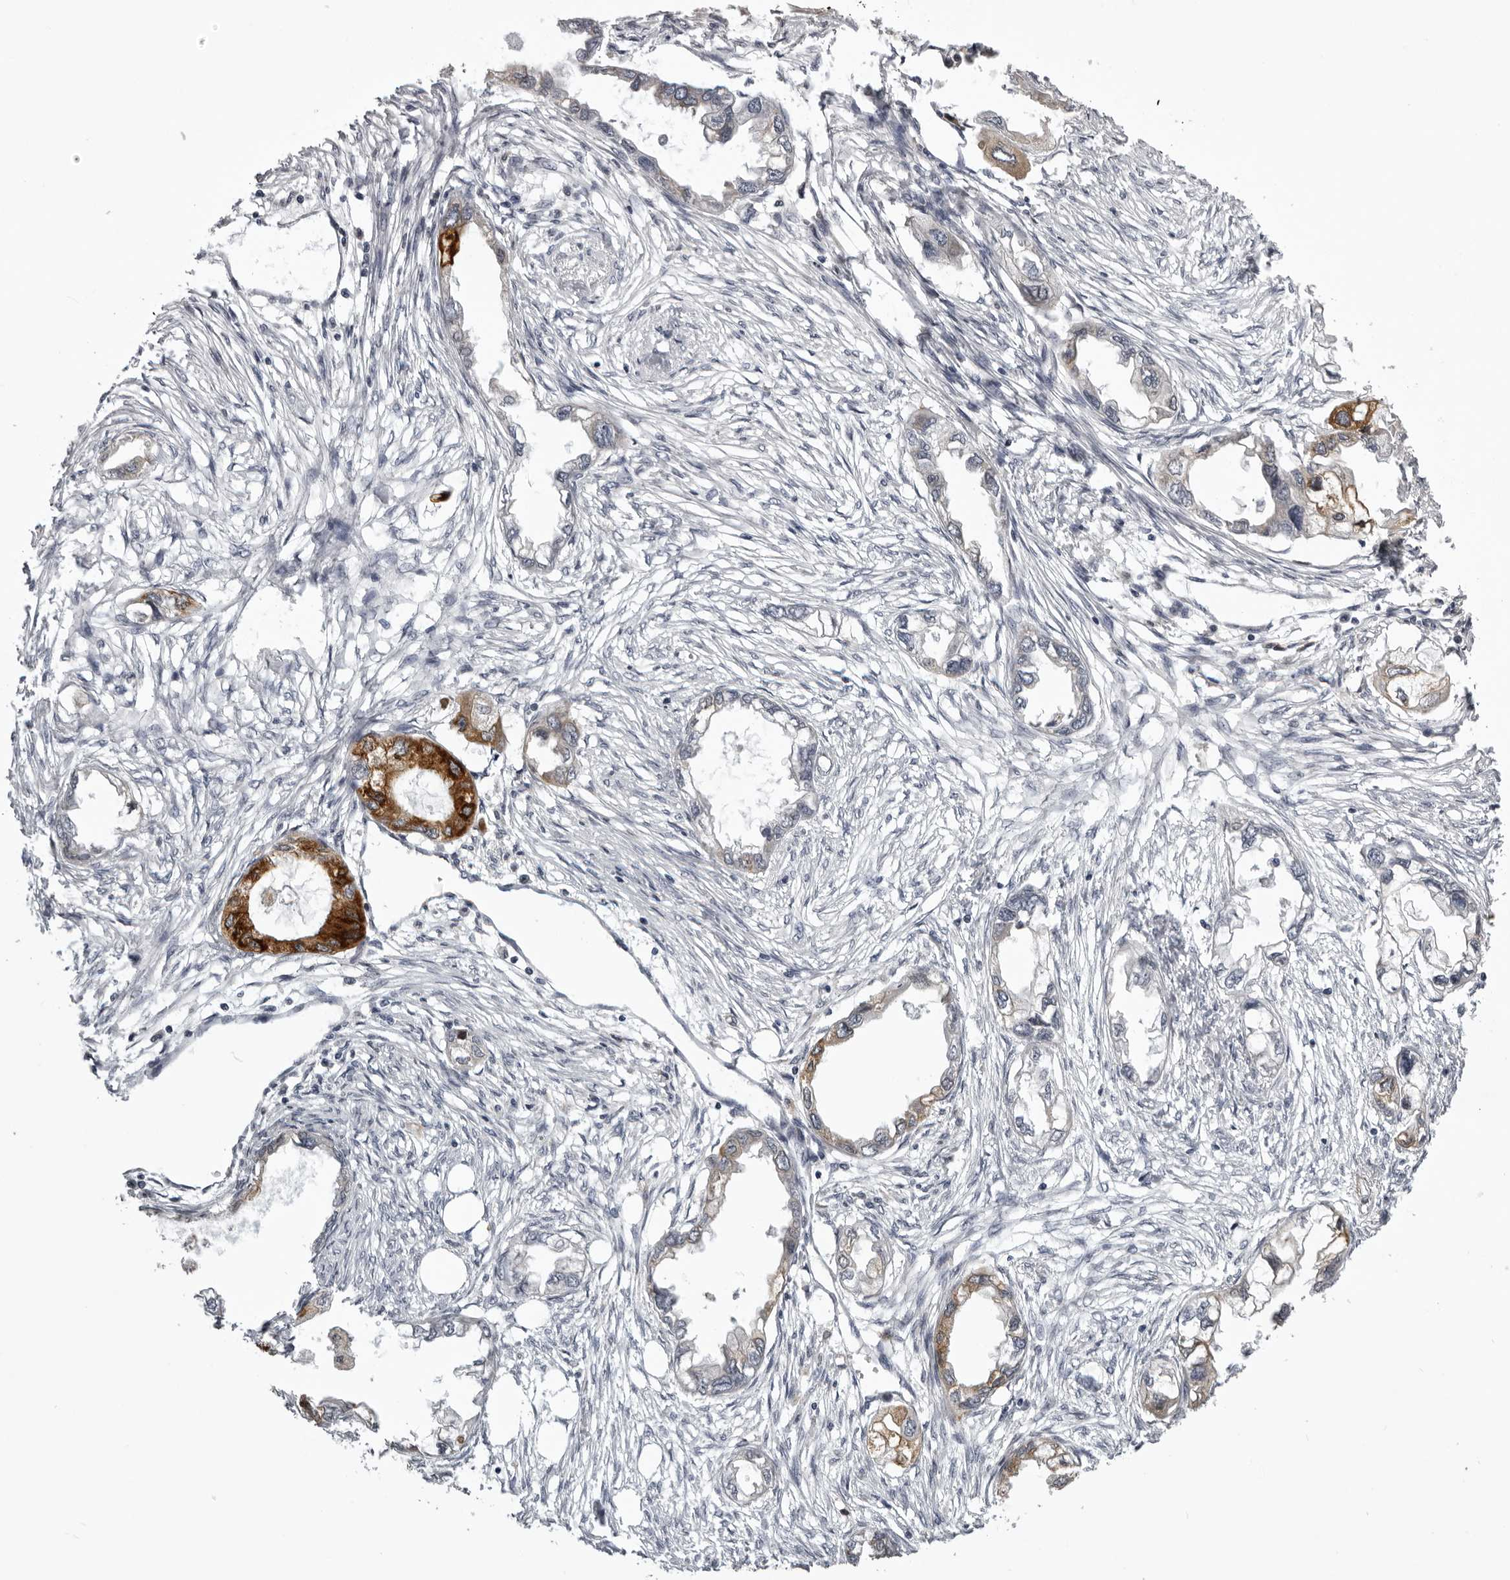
{"staining": {"intensity": "strong", "quantity": "<25%", "location": "cytoplasmic/membranous"}, "tissue": "endometrial cancer", "cell_type": "Tumor cells", "image_type": "cancer", "snomed": [{"axis": "morphology", "description": "Adenocarcinoma, NOS"}, {"axis": "morphology", "description": "Adenocarcinoma, metastatic, NOS"}, {"axis": "topography", "description": "Adipose tissue"}, {"axis": "topography", "description": "Endometrium"}], "caption": "Protein analysis of endometrial cancer (adenocarcinoma) tissue displays strong cytoplasmic/membranous staining in about <25% of tumor cells.", "gene": "NCEH1", "patient": {"sex": "female", "age": 67}}